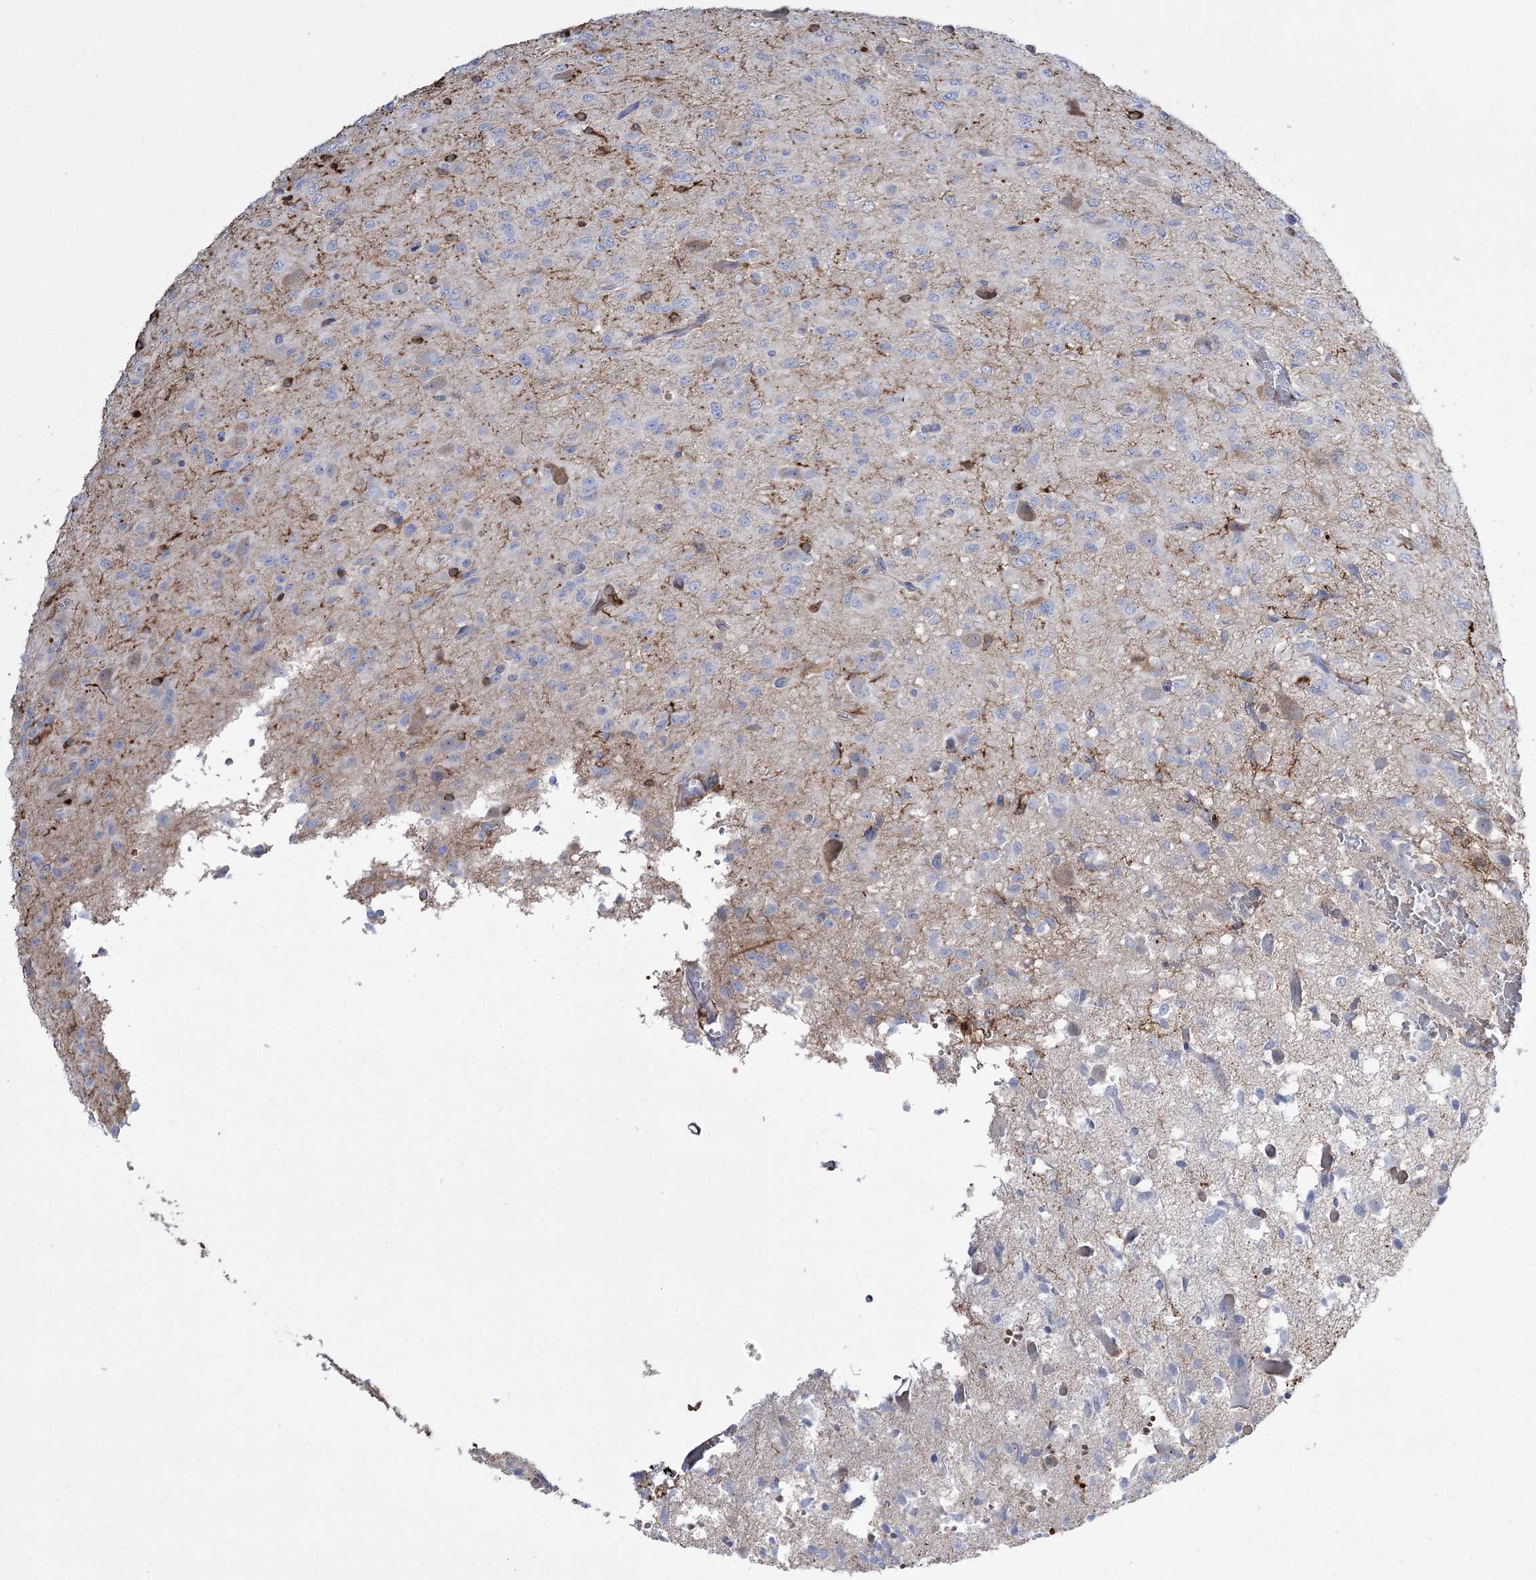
{"staining": {"intensity": "negative", "quantity": "none", "location": "none"}, "tissue": "glioma", "cell_type": "Tumor cells", "image_type": "cancer", "snomed": [{"axis": "morphology", "description": "Glioma, malignant, High grade"}, {"axis": "topography", "description": "Brain"}], "caption": "Tumor cells are negative for protein expression in human glioma.", "gene": "ZNF622", "patient": {"sex": "female", "age": 59}}